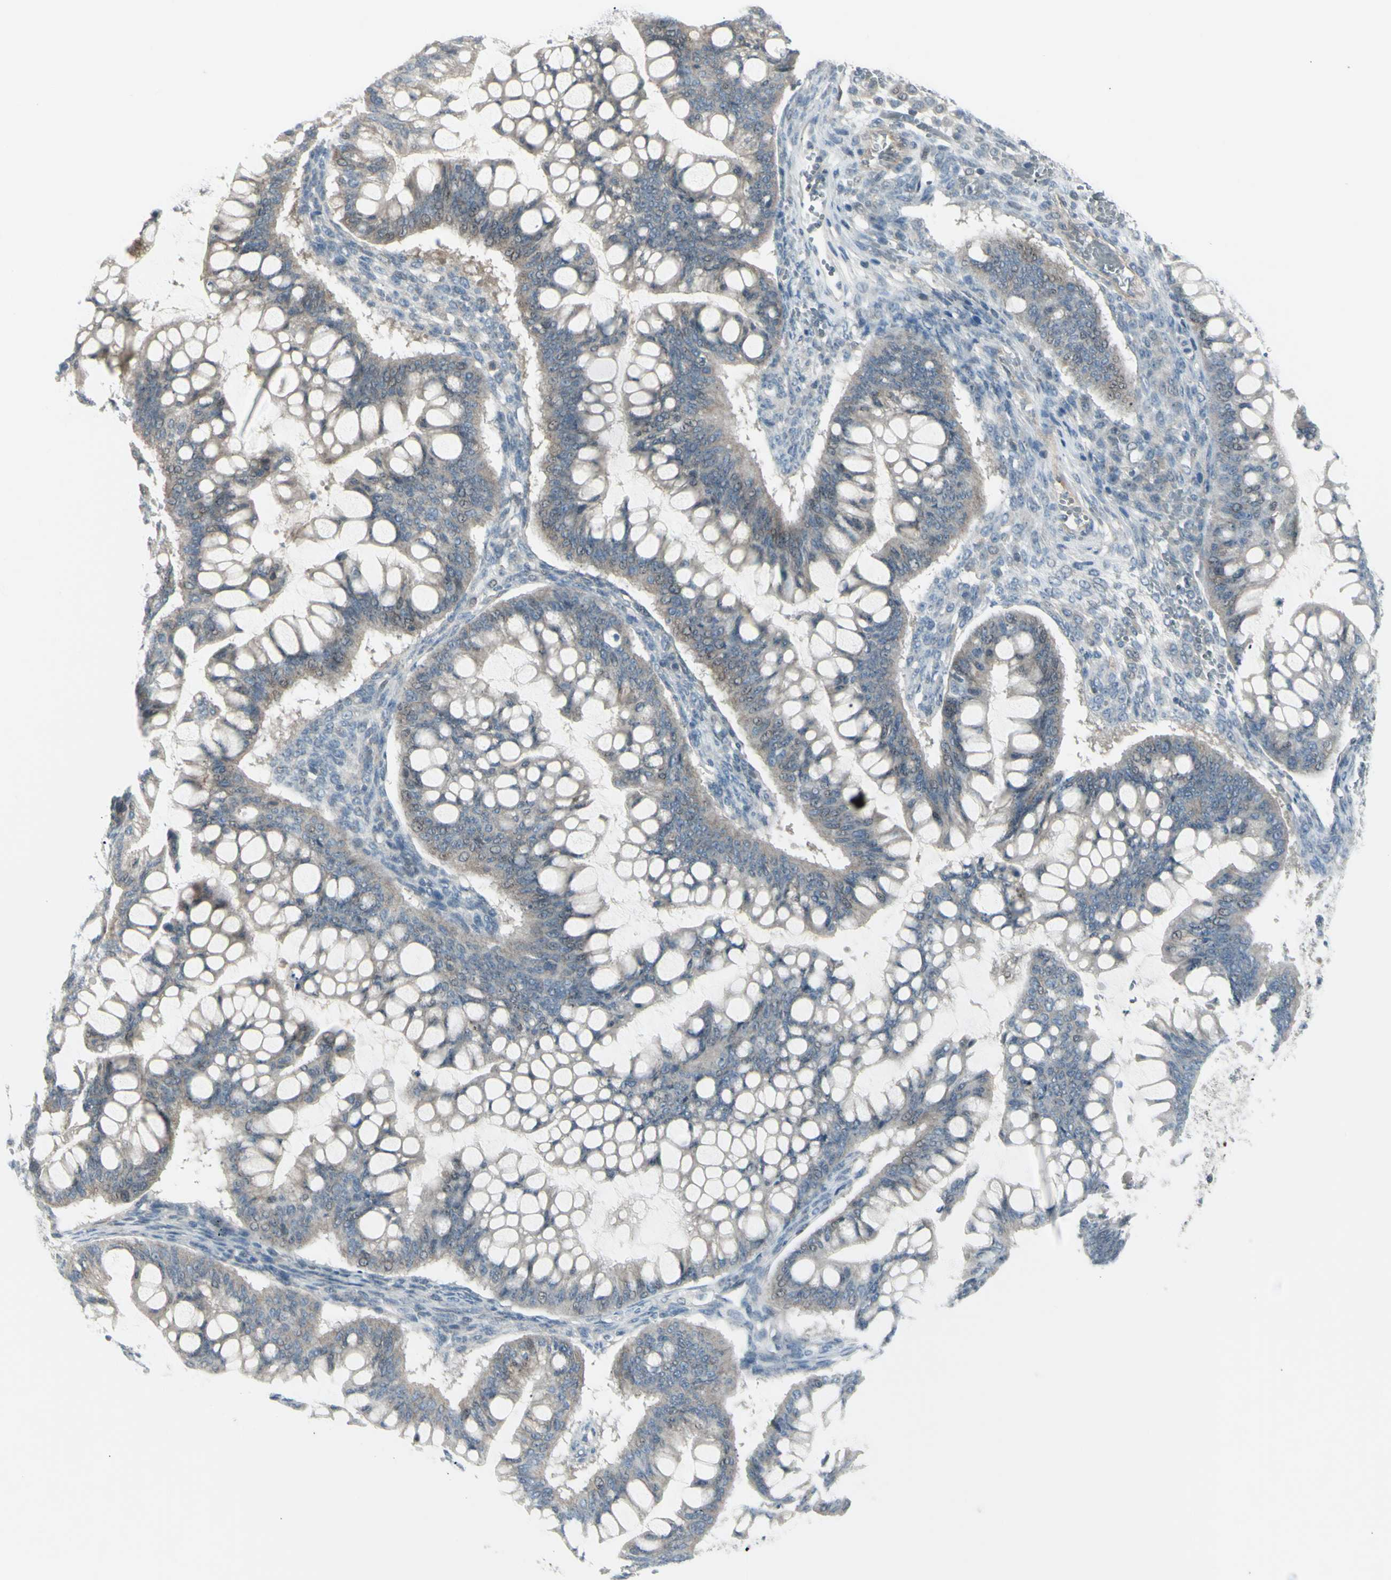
{"staining": {"intensity": "weak", "quantity": ">75%", "location": "cytoplasmic/membranous"}, "tissue": "ovarian cancer", "cell_type": "Tumor cells", "image_type": "cancer", "snomed": [{"axis": "morphology", "description": "Cystadenocarcinoma, mucinous, NOS"}, {"axis": "topography", "description": "Ovary"}], "caption": "DAB immunohistochemical staining of ovarian mucinous cystadenocarcinoma shows weak cytoplasmic/membranous protein staining in approximately >75% of tumor cells.", "gene": "SH3GL2", "patient": {"sex": "female", "age": 73}}